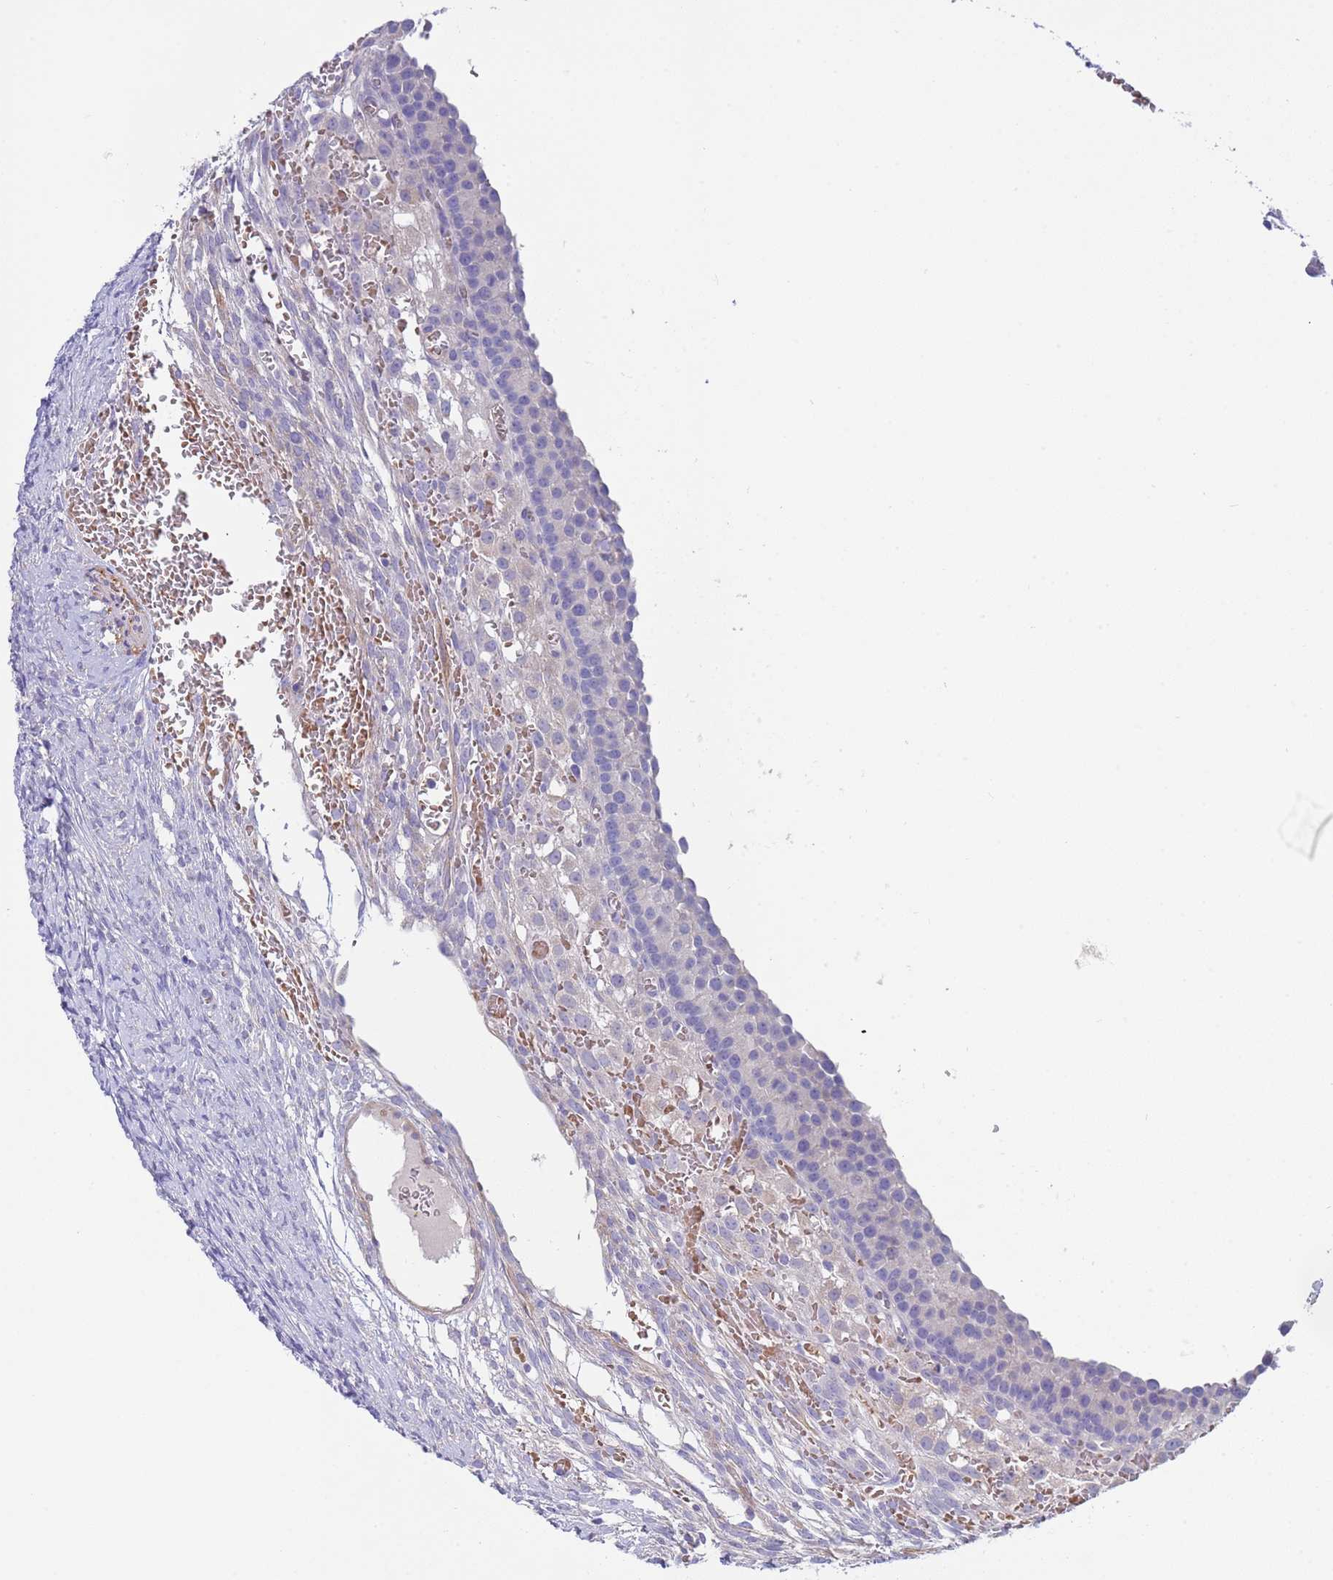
{"staining": {"intensity": "negative", "quantity": "none", "location": "none"}, "tissue": "ovary", "cell_type": "Follicle cells", "image_type": "normal", "snomed": [{"axis": "morphology", "description": "Normal tissue, NOS"}, {"axis": "topography", "description": "Ovary"}], "caption": "Immunohistochemistry photomicrograph of unremarkable human ovary stained for a protein (brown), which exhibits no staining in follicle cells.", "gene": "KBTBD3", "patient": {"sex": "female", "age": 39}}